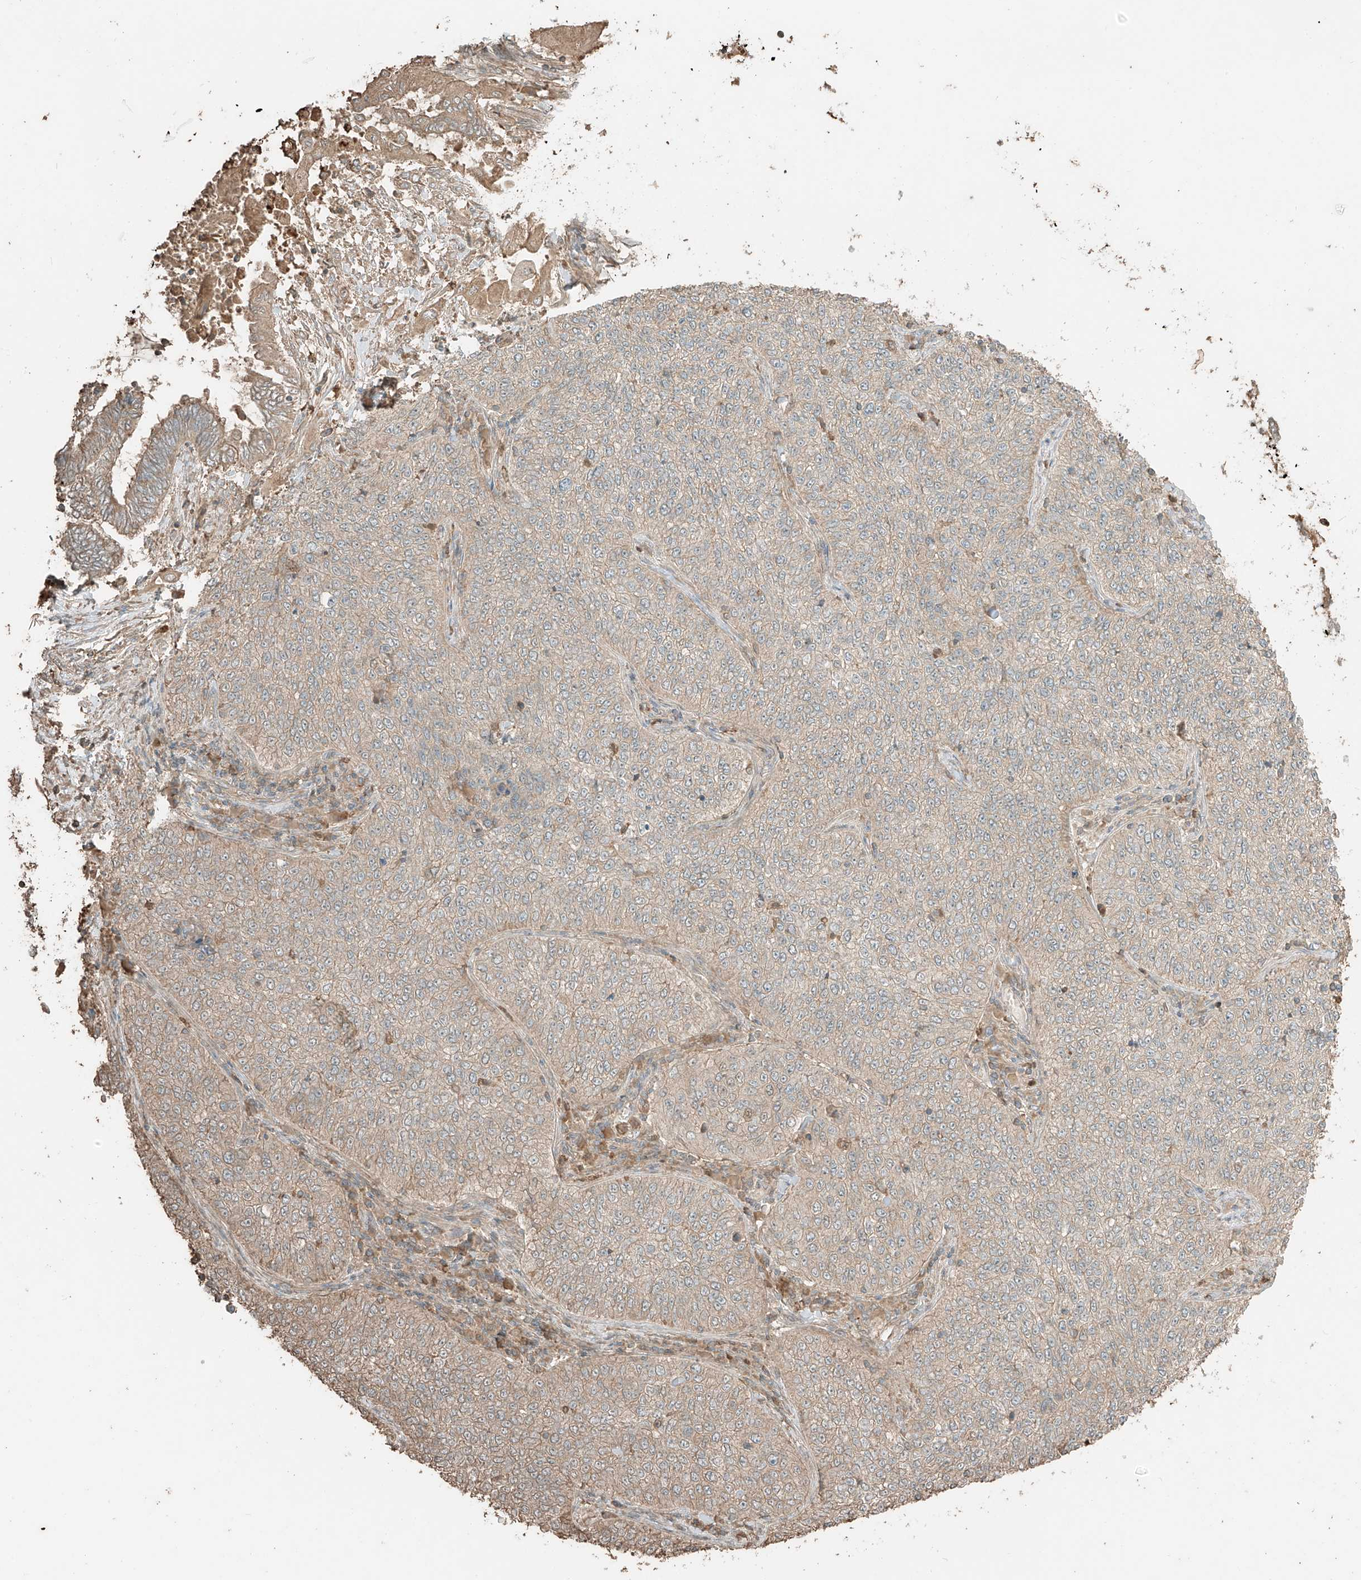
{"staining": {"intensity": "weak", "quantity": ">75%", "location": "cytoplasmic/membranous"}, "tissue": "cervical cancer", "cell_type": "Tumor cells", "image_type": "cancer", "snomed": [{"axis": "morphology", "description": "Squamous cell carcinoma, NOS"}, {"axis": "topography", "description": "Cervix"}], "caption": "Cervical cancer (squamous cell carcinoma) stained with a brown dye reveals weak cytoplasmic/membranous positive staining in approximately >75% of tumor cells.", "gene": "RFTN2", "patient": {"sex": "female", "age": 35}}